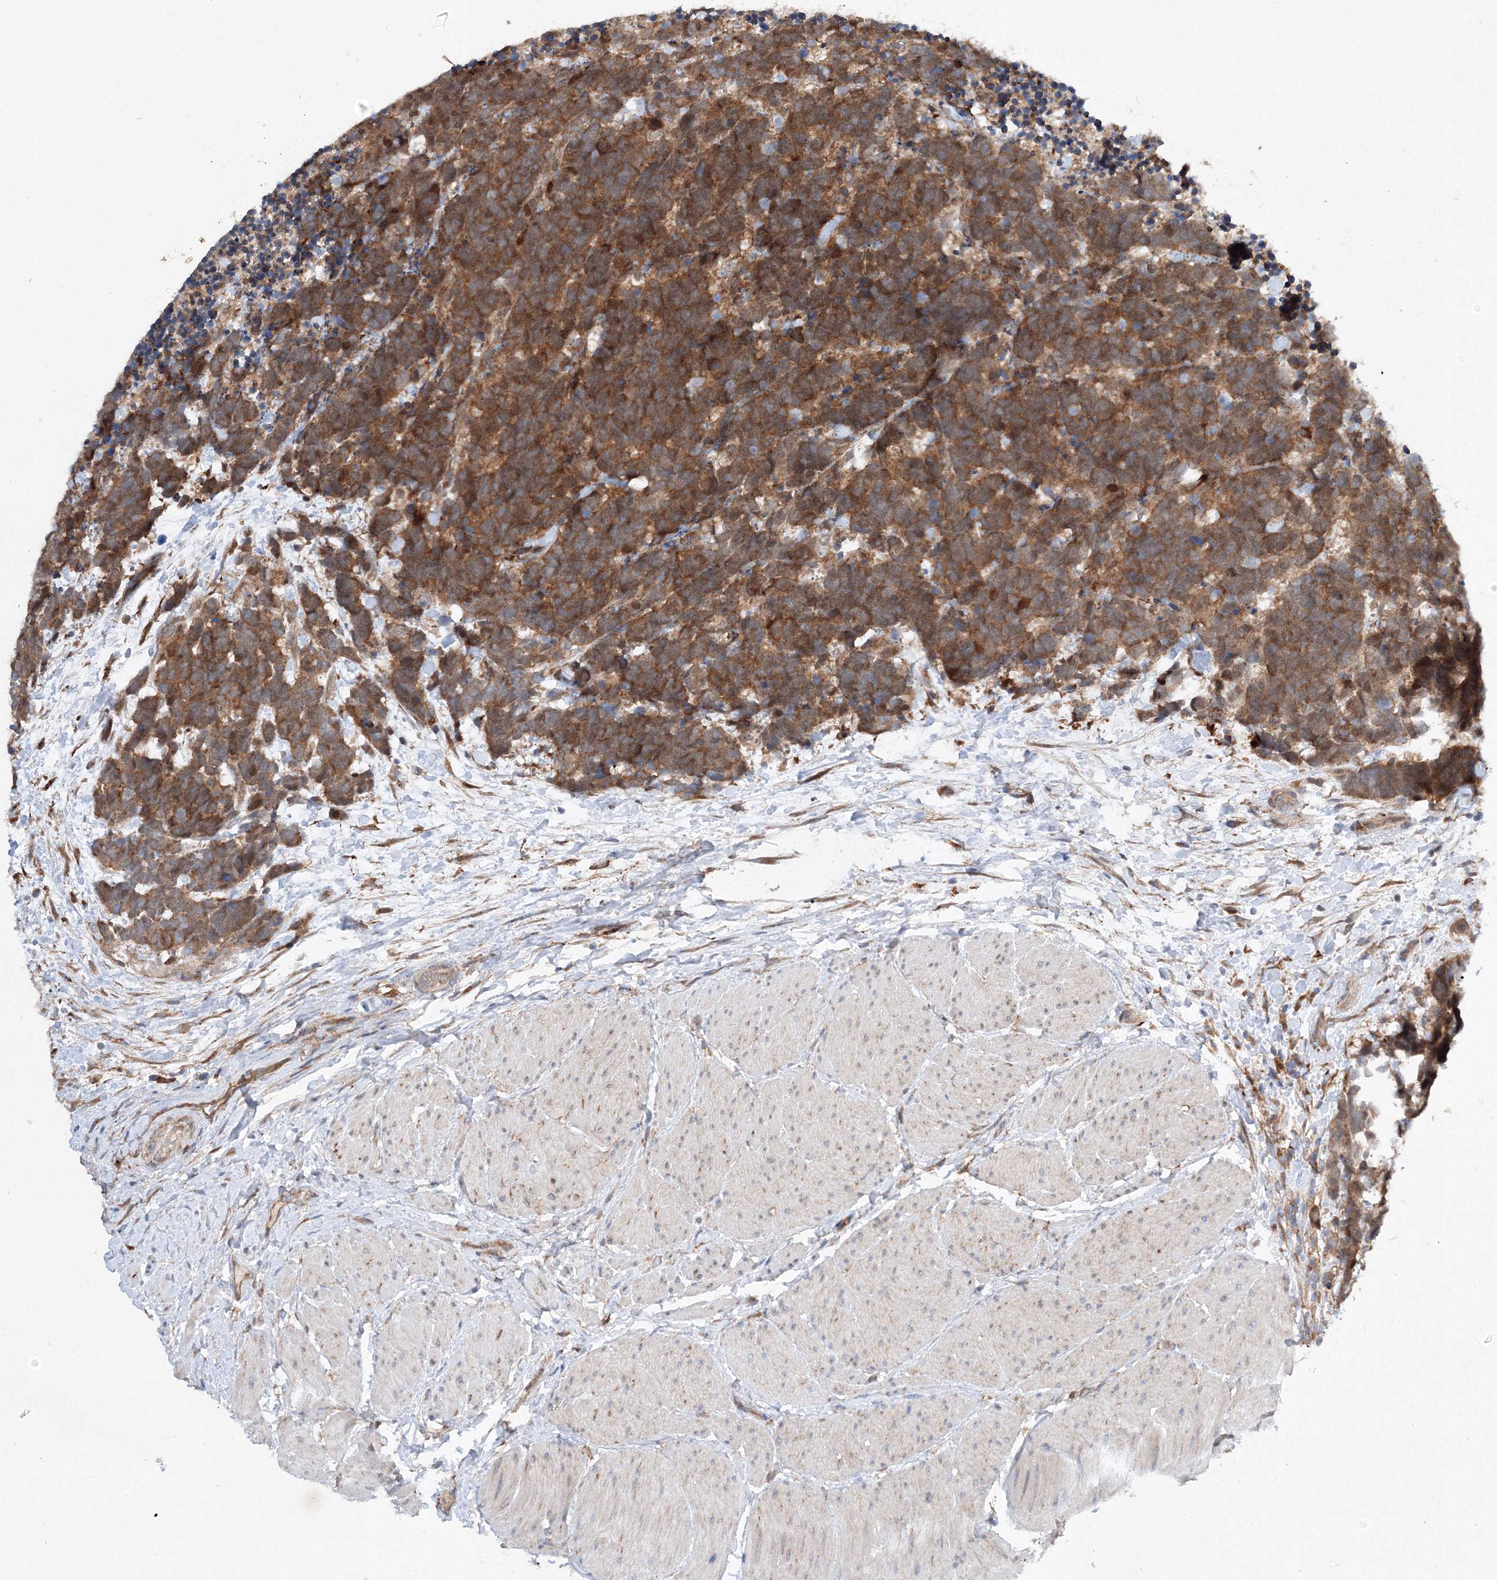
{"staining": {"intensity": "moderate", "quantity": ">75%", "location": "cytoplasmic/membranous"}, "tissue": "carcinoid", "cell_type": "Tumor cells", "image_type": "cancer", "snomed": [{"axis": "morphology", "description": "Carcinoma, NOS"}, {"axis": "morphology", "description": "Carcinoid, malignant, NOS"}, {"axis": "topography", "description": "Urinary bladder"}], "caption": "Immunohistochemistry (IHC) histopathology image of human malignant carcinoid stained for a protein (brown), which reveals medium levels of moderate cytoplasmic/membranous positivity in approximately >75% of tumor cells.", "gene": "SLC36A1", "patient": {"sex": "male", "age": 57}}